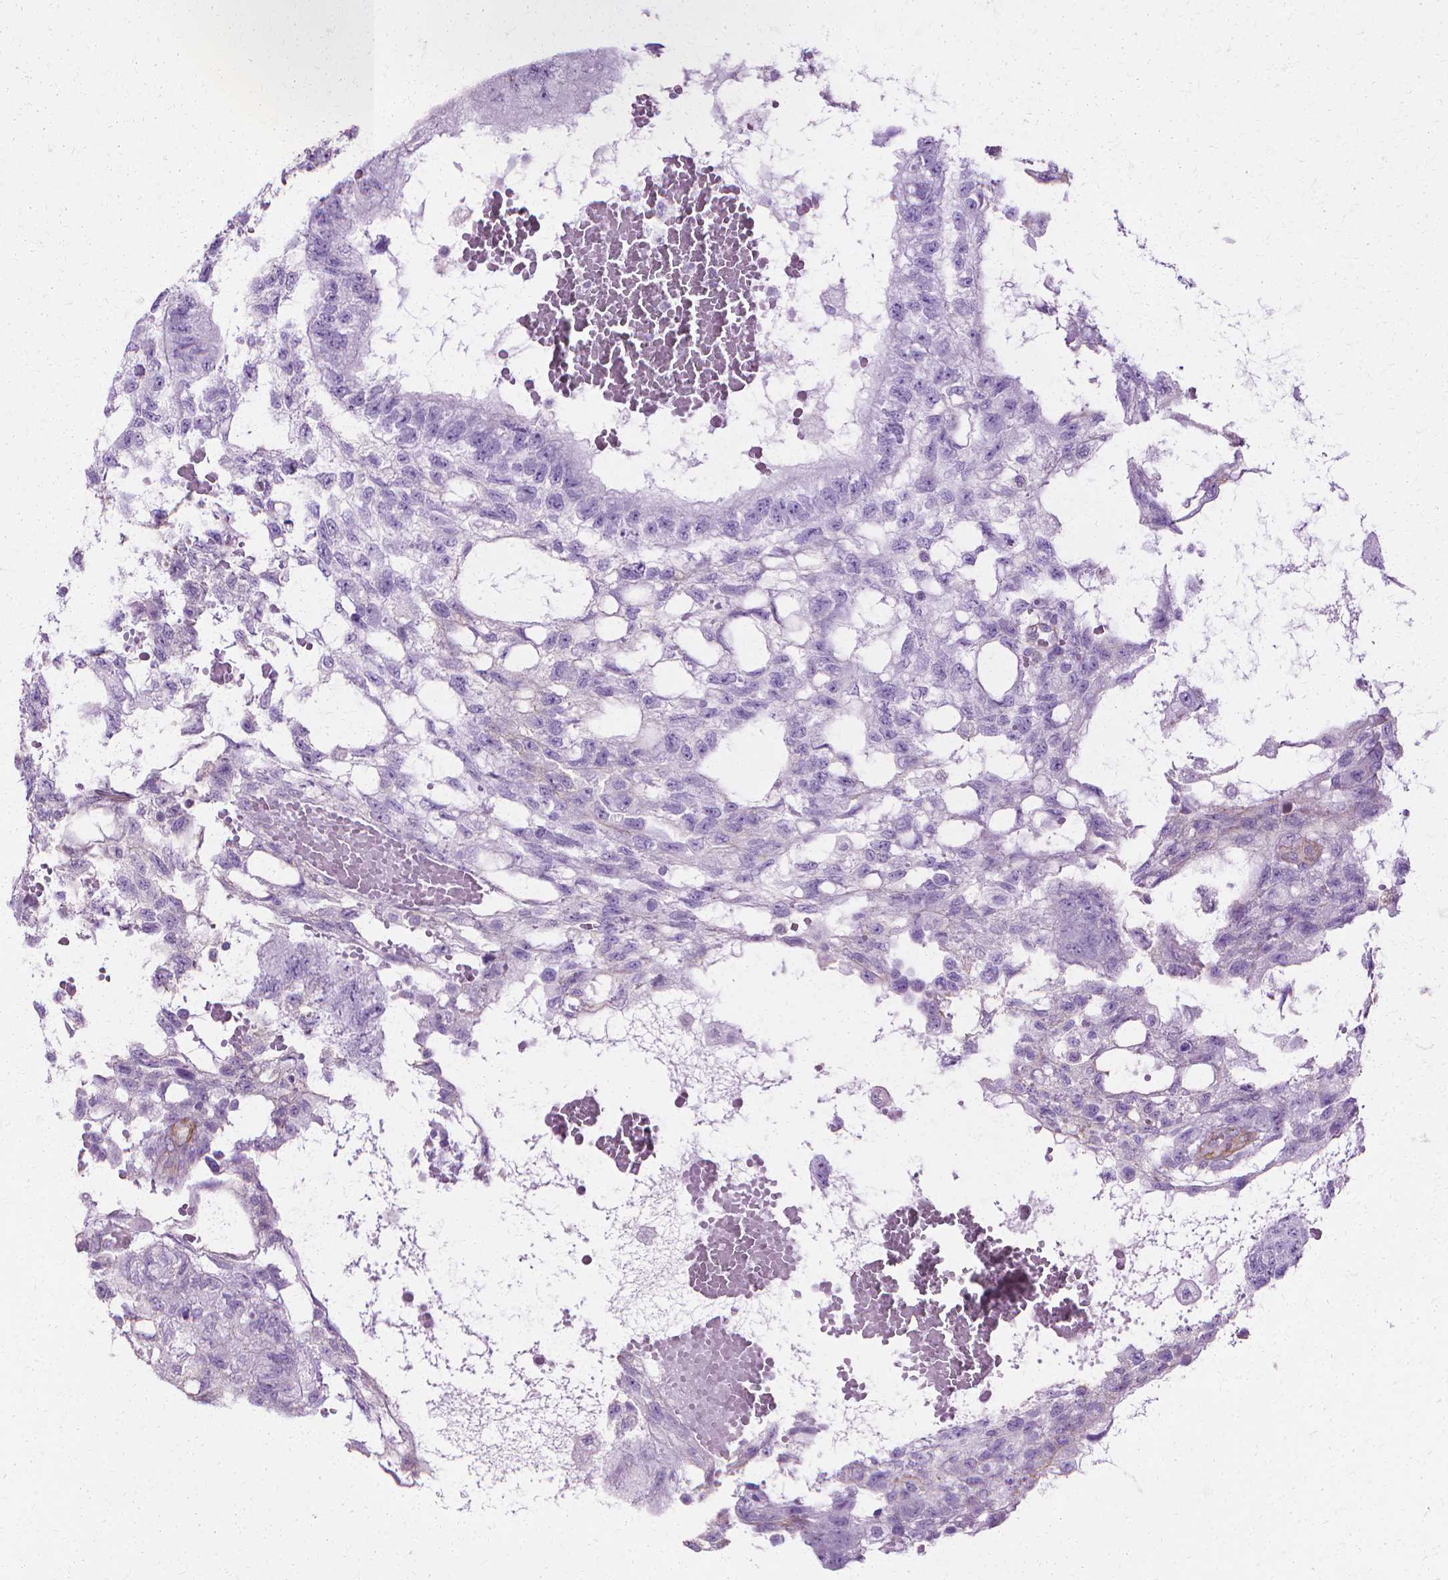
{"staining": {"intensity": "negative", "quantity": "none", "location": "none"}, "tissue": "testis cancer", "cell_type": "Tumor cells", "image_type": "cancer", "snomed": [{"axis": "morphology", "description": "Carcinoma, Embryonal, NOS"}, {"axis": "topography", "description": "Testis"}], "caption": "Protein analysis of embryonal carcinoma (testis) exhibits no significant expression in tumor cells. (DAB (3,3'-diaminobenzidine) immunohistochemistry, high magnification).", "gene": "CFAP157", "patient": {"sex": "male", "age": 32}}